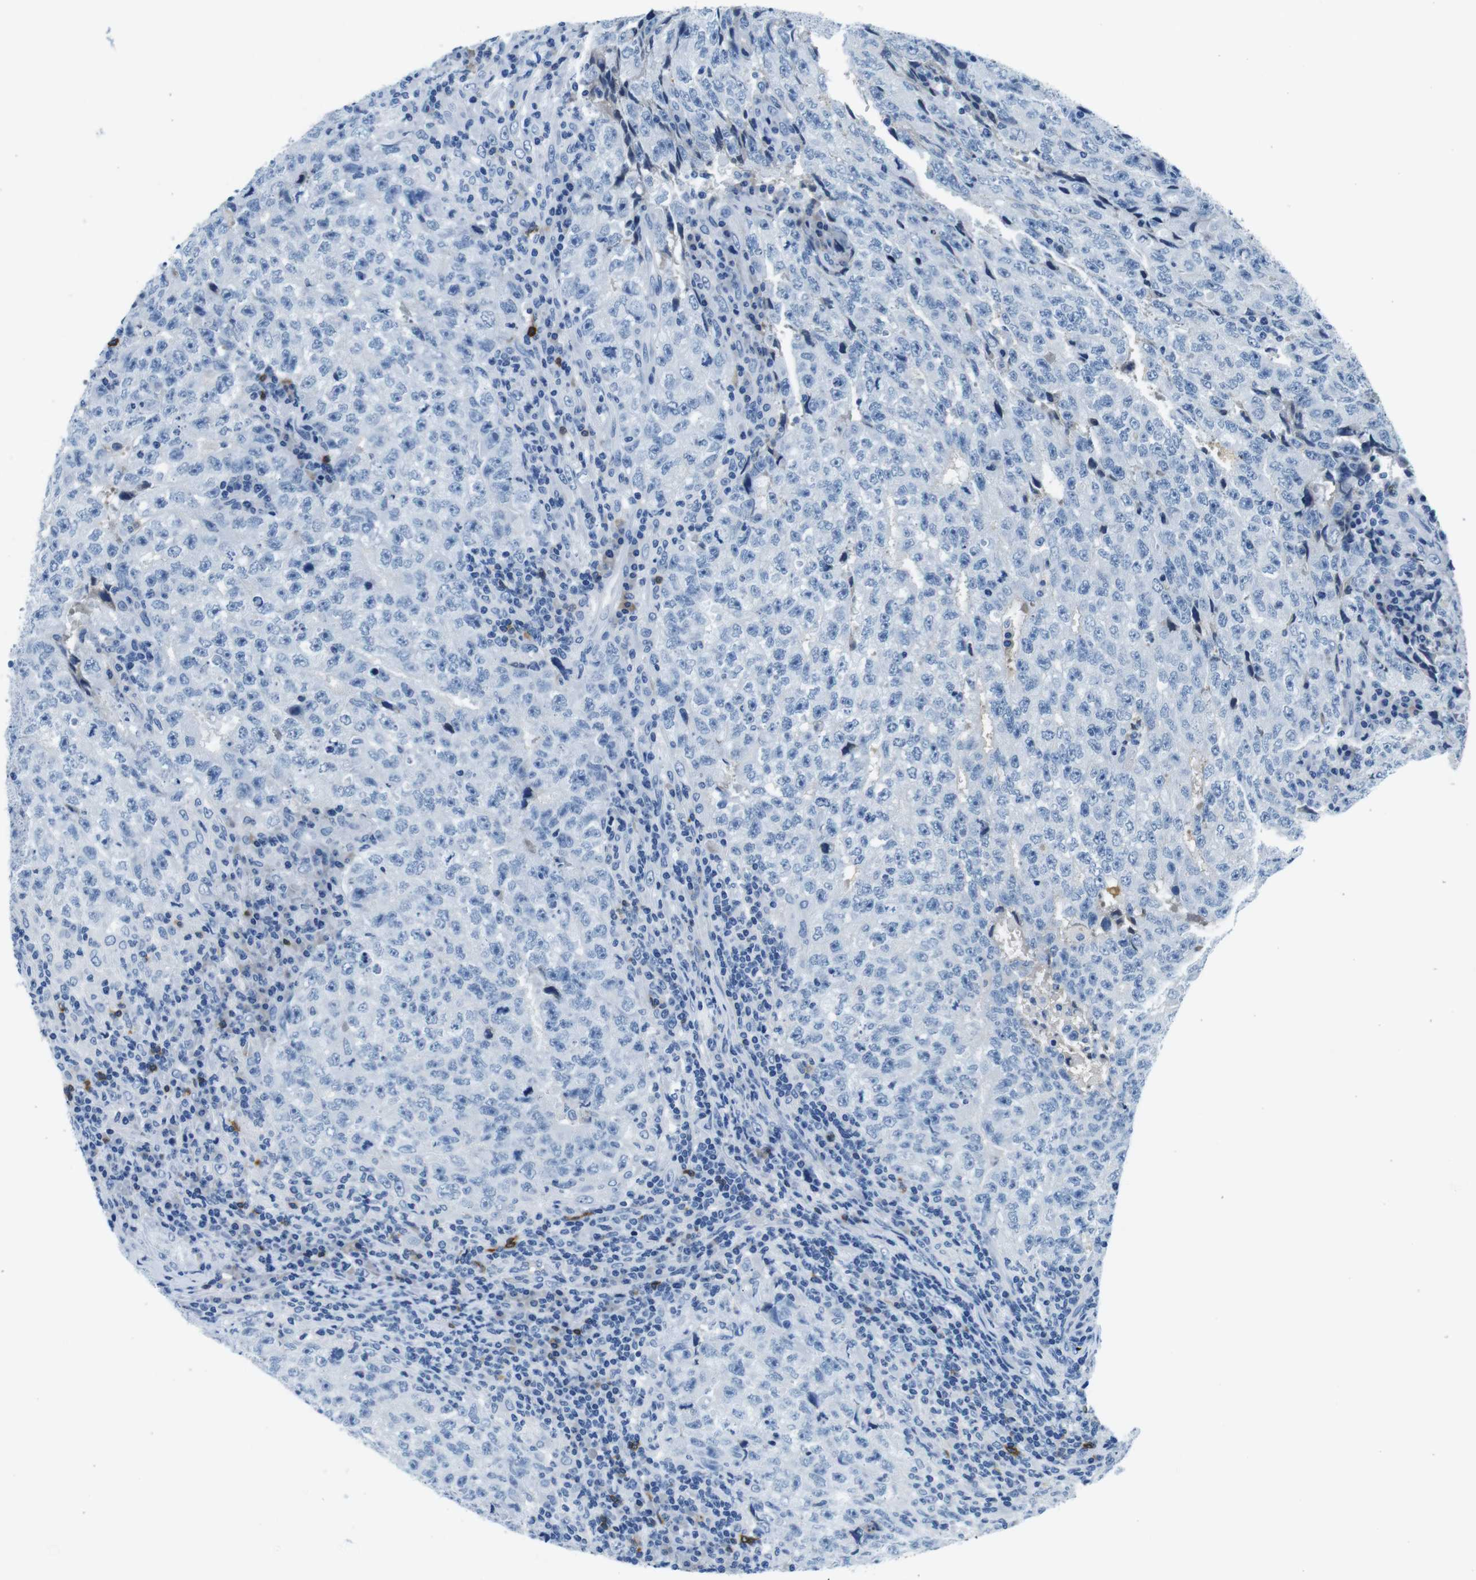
{"staining": {"intensity": "negative", "quantity": "none", "location": "none"}, "tissue": "testis cancer", "cell_type": "Tumor cells", "image_type": "cancer", "snomed": [{"axis": "morphology", "description": "Necrosis, NOS"}, {"axis": "morphology", "description": "Carcinoma, Embryonal, NOS"}, {"axis": "topography", "description": "Testis"}], "caption": "Immunohistochemistry (IHC) histopathology image of human testis cancer (embryonal carcinoma) stained for a protein (brown), which reveals no positivity in tumor cells.", "gene": "IGHD", "patient": {"sex": "male", "age": 19}}